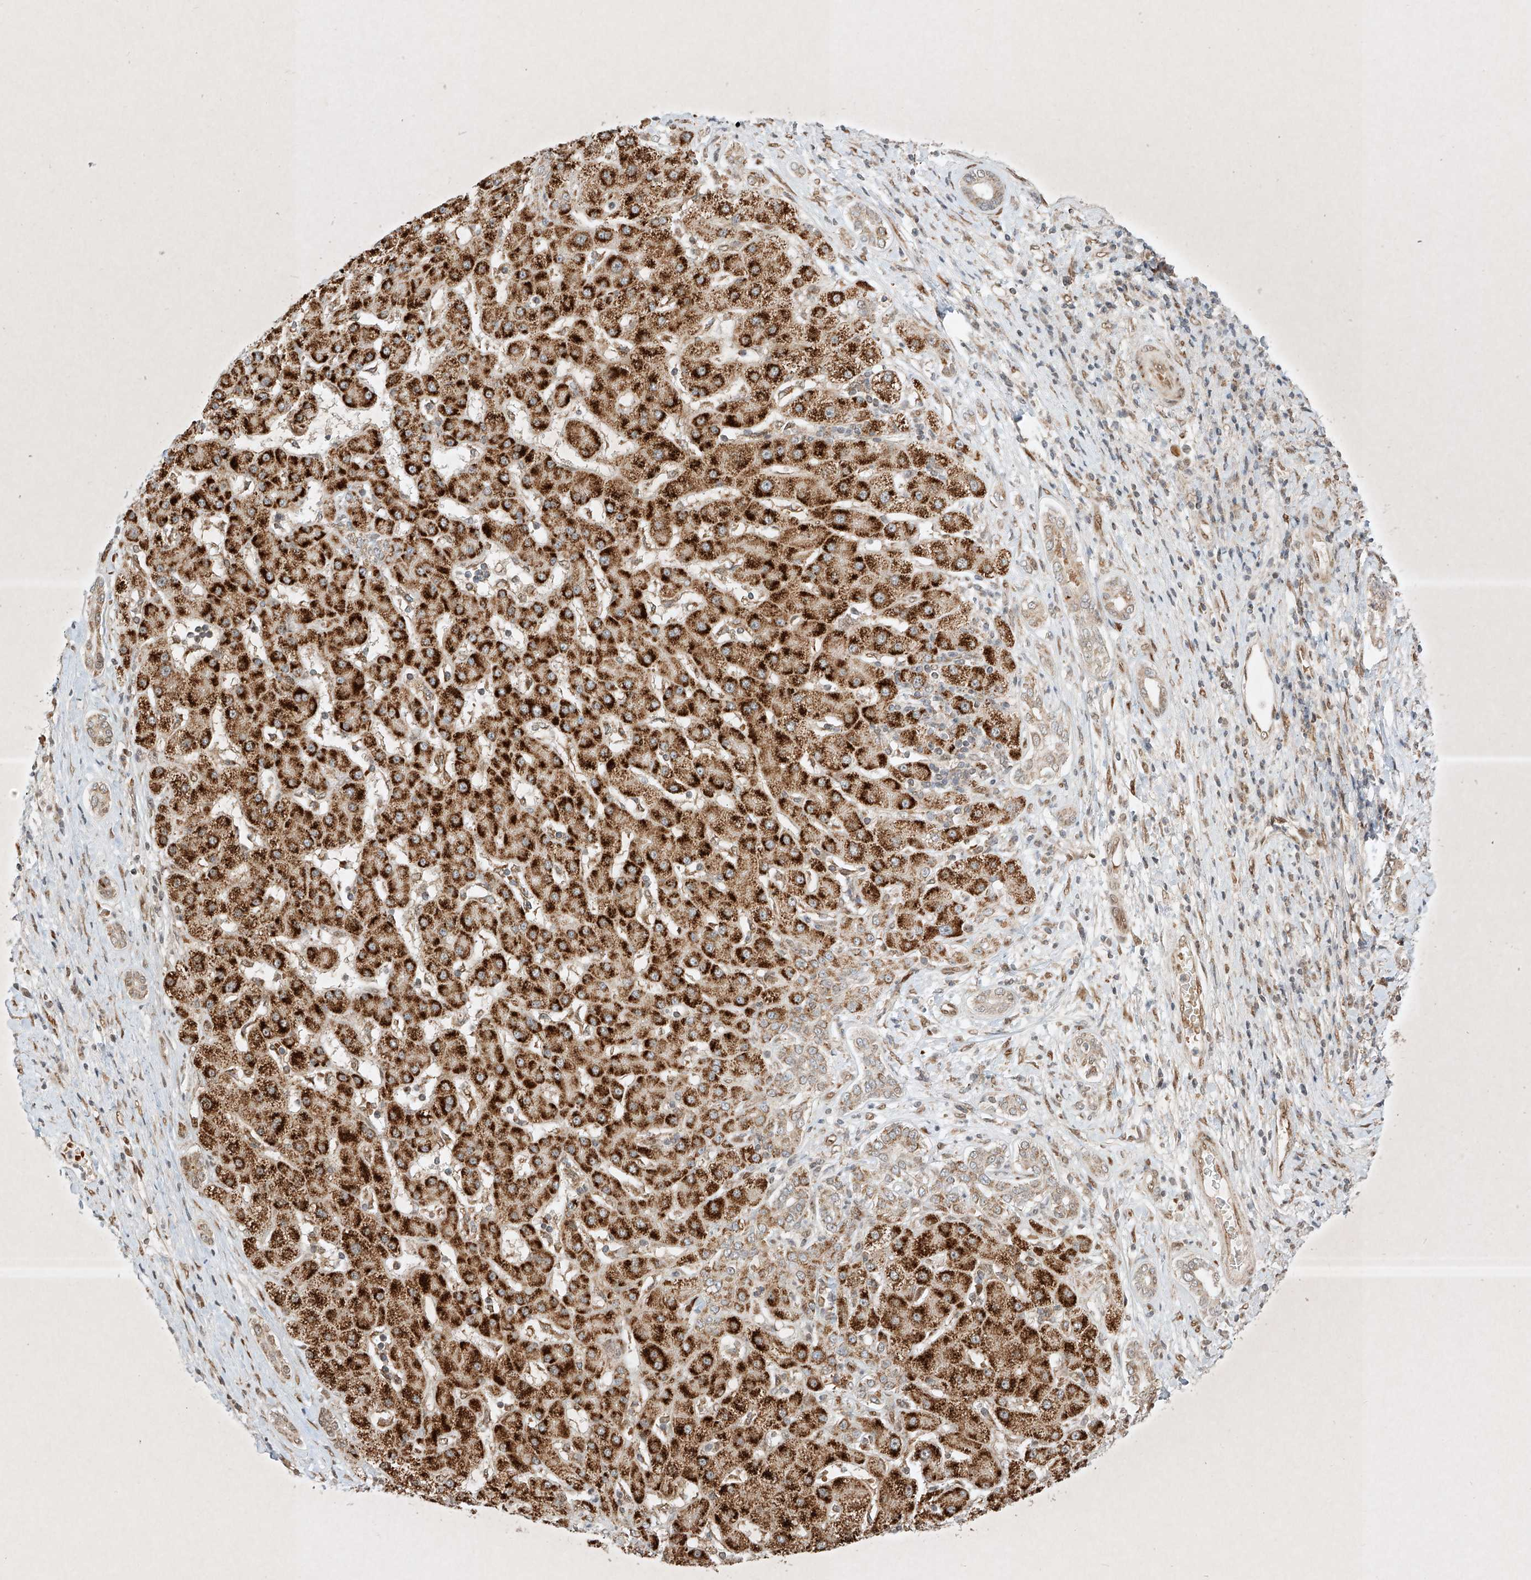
{"staining": {"intensity": "strong", "quantity": ">75%", "location": "cytoplasmic/membranous"}, "tissue": "liver cancer", "cell_type": "Tumor cells", "image_type": "cancer", "snomed": [{"axis": "morphology", "description": "Carcinoma, Hepatocellular, NOS"}, {"axis": "topography", "description": "Liver"}], "caption": "The histopathology image shows a brown stain indicating the presence of a protein in the cytoplasmic/membranous of tumor cells in liver cancer.", "gene": "EPG5", "patient": {"sex": "male", "age": 65}}